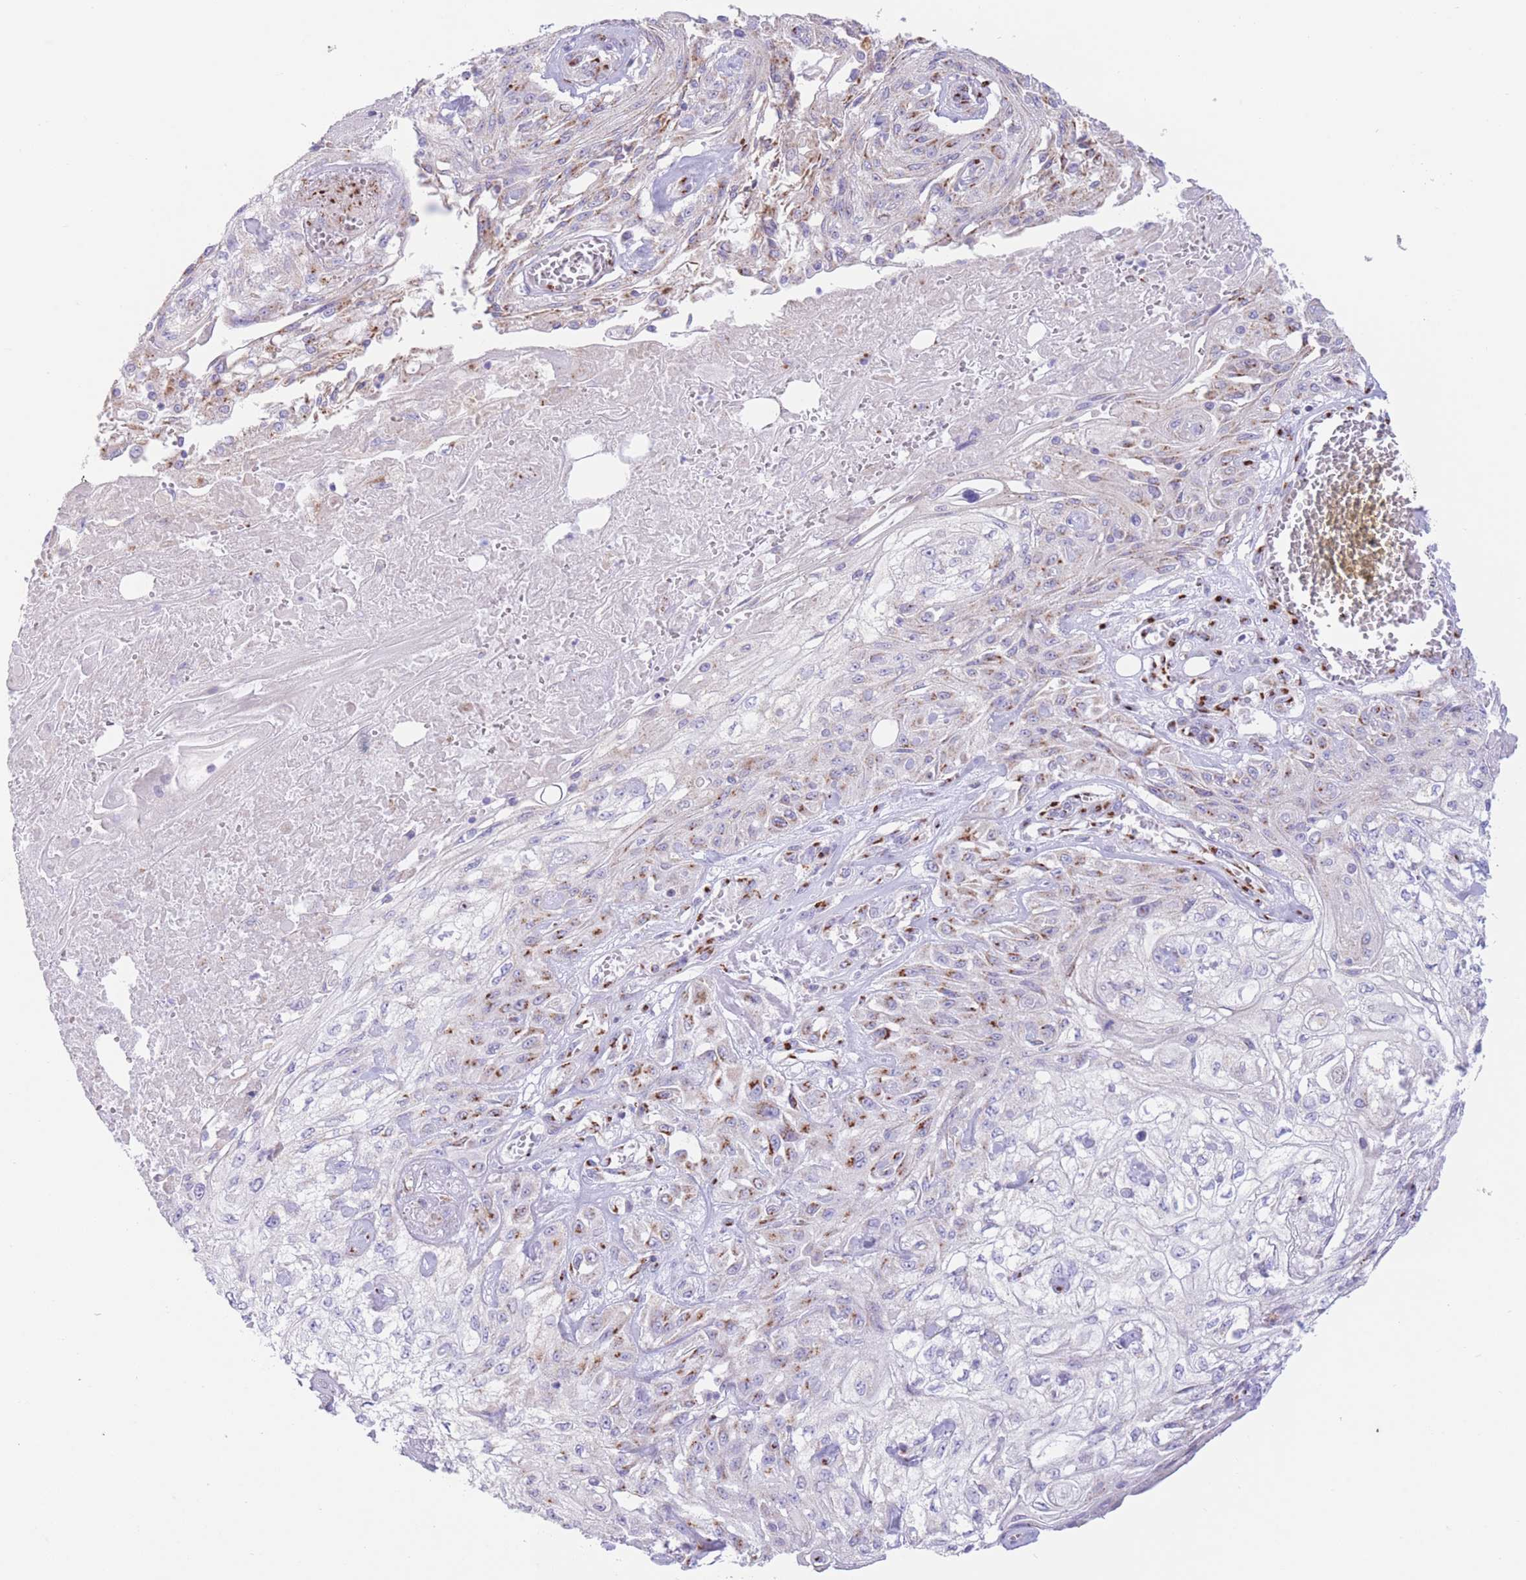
{"staining": {"intensity": "strong", "quantity": "<25%", "location": "cytoplasmic/membranous"}, "tissue": "skin cancer", "cell_type": "Tumor cells", "image_type": "cancer", "snomed": [{"axis": "morphology", "description": "Squamous cell carcinoma, NOS"}, {"axis": "morphology", "description": "Squamous cell carcinoma, metastatic, NOS"}, {"axis": "topography", "description": "Skin"}, {"axis": "topography", "description": "Lymph node"}], "caption": "Human squamous cell carcinoma (skin) stained for a protein (brown) shows strong cytoplasmic/membranous positive expression in approximately <25% of tumor cells.", "gene": "MPND", "patient": {"sex": "male", "age": 75}}